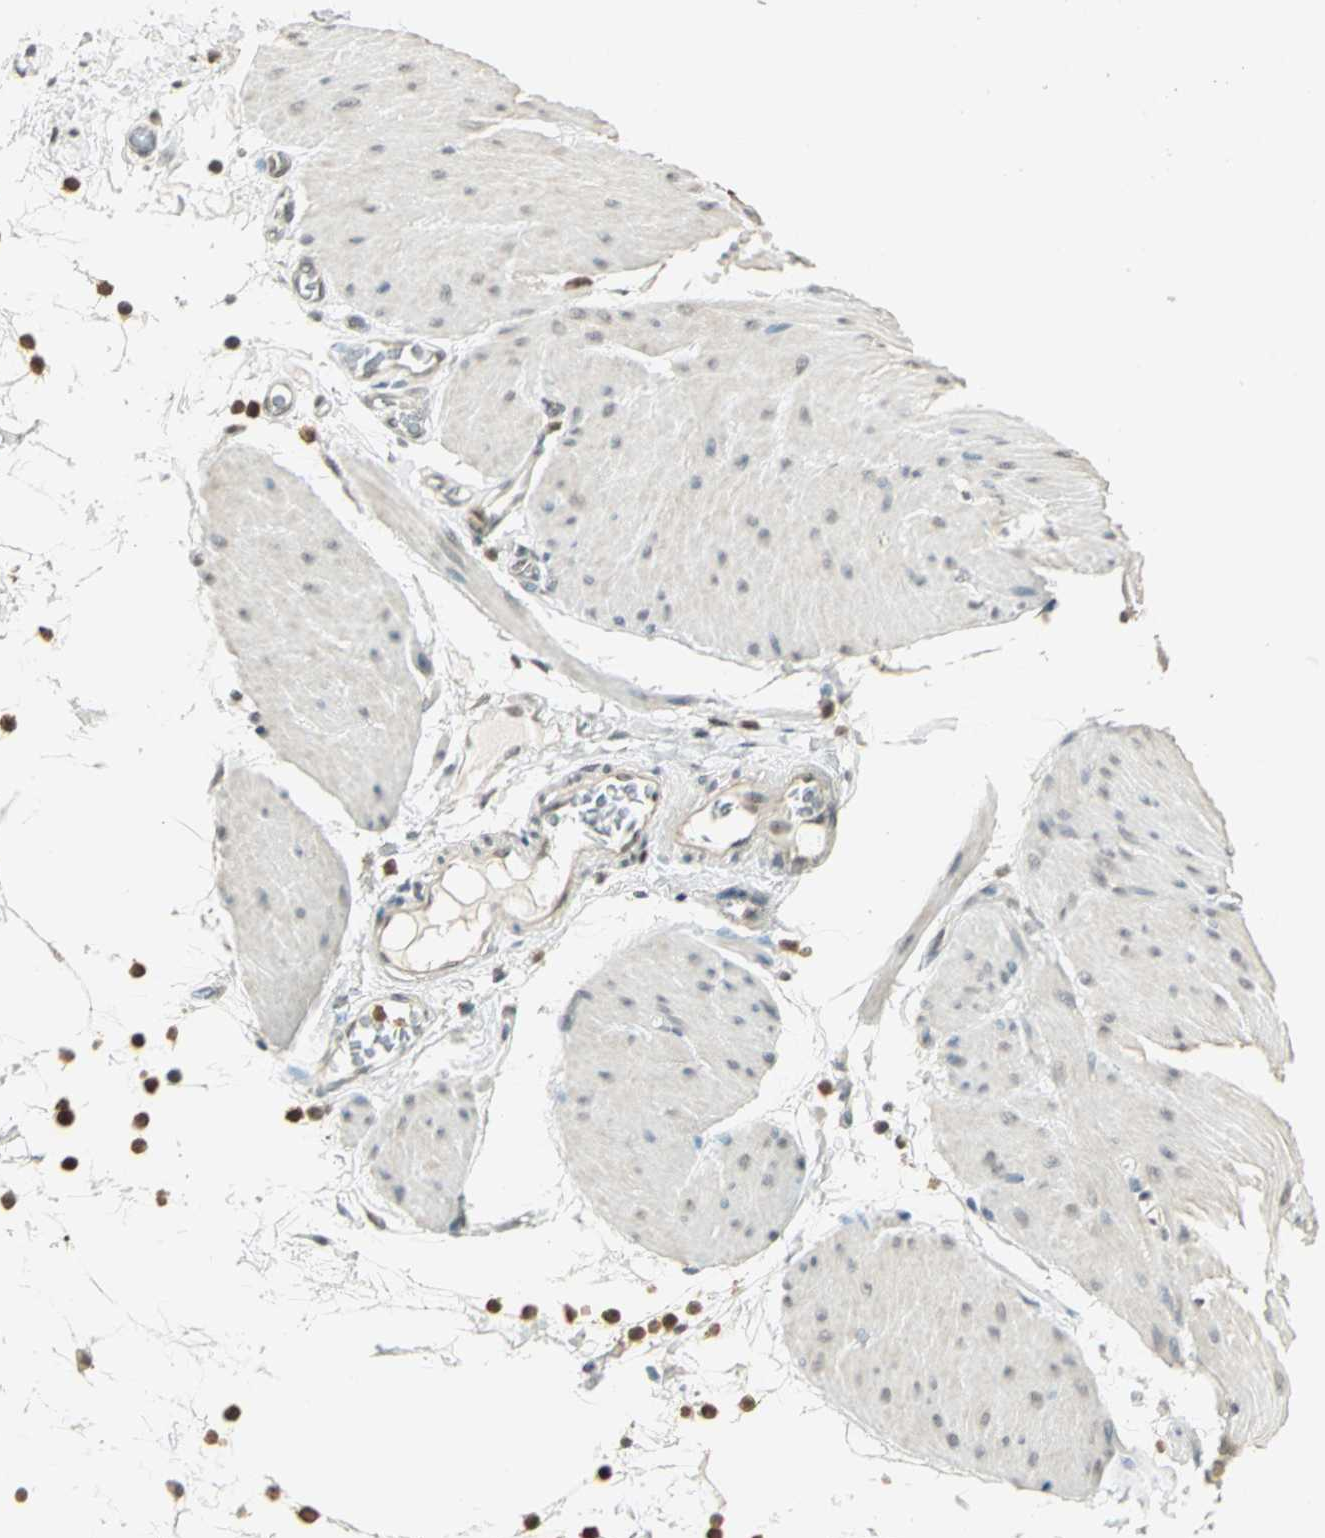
{"staining": {"intensity": "negative", "quantity": "none", "location": "none"}, "tissue": "smooth muscle", "cell_type": "Smooth muscle cells", "image_type": "normal", "snomed": [{"axis": "morphology", "description": "Normal tissue, NOS"}, {"axis": "topography", "description": "Smooth muscle"}, {"axis": "topography", "description": "Colon"}], "caption": "Immunohistochemistry (IHC) micrograph of unremarkable human smooth muscle stained for a protein (brown), which shows no positivity in smooth muscle cells.", "gene": "SMARCA5", "patient": {"sex": "male", "age": 67}}